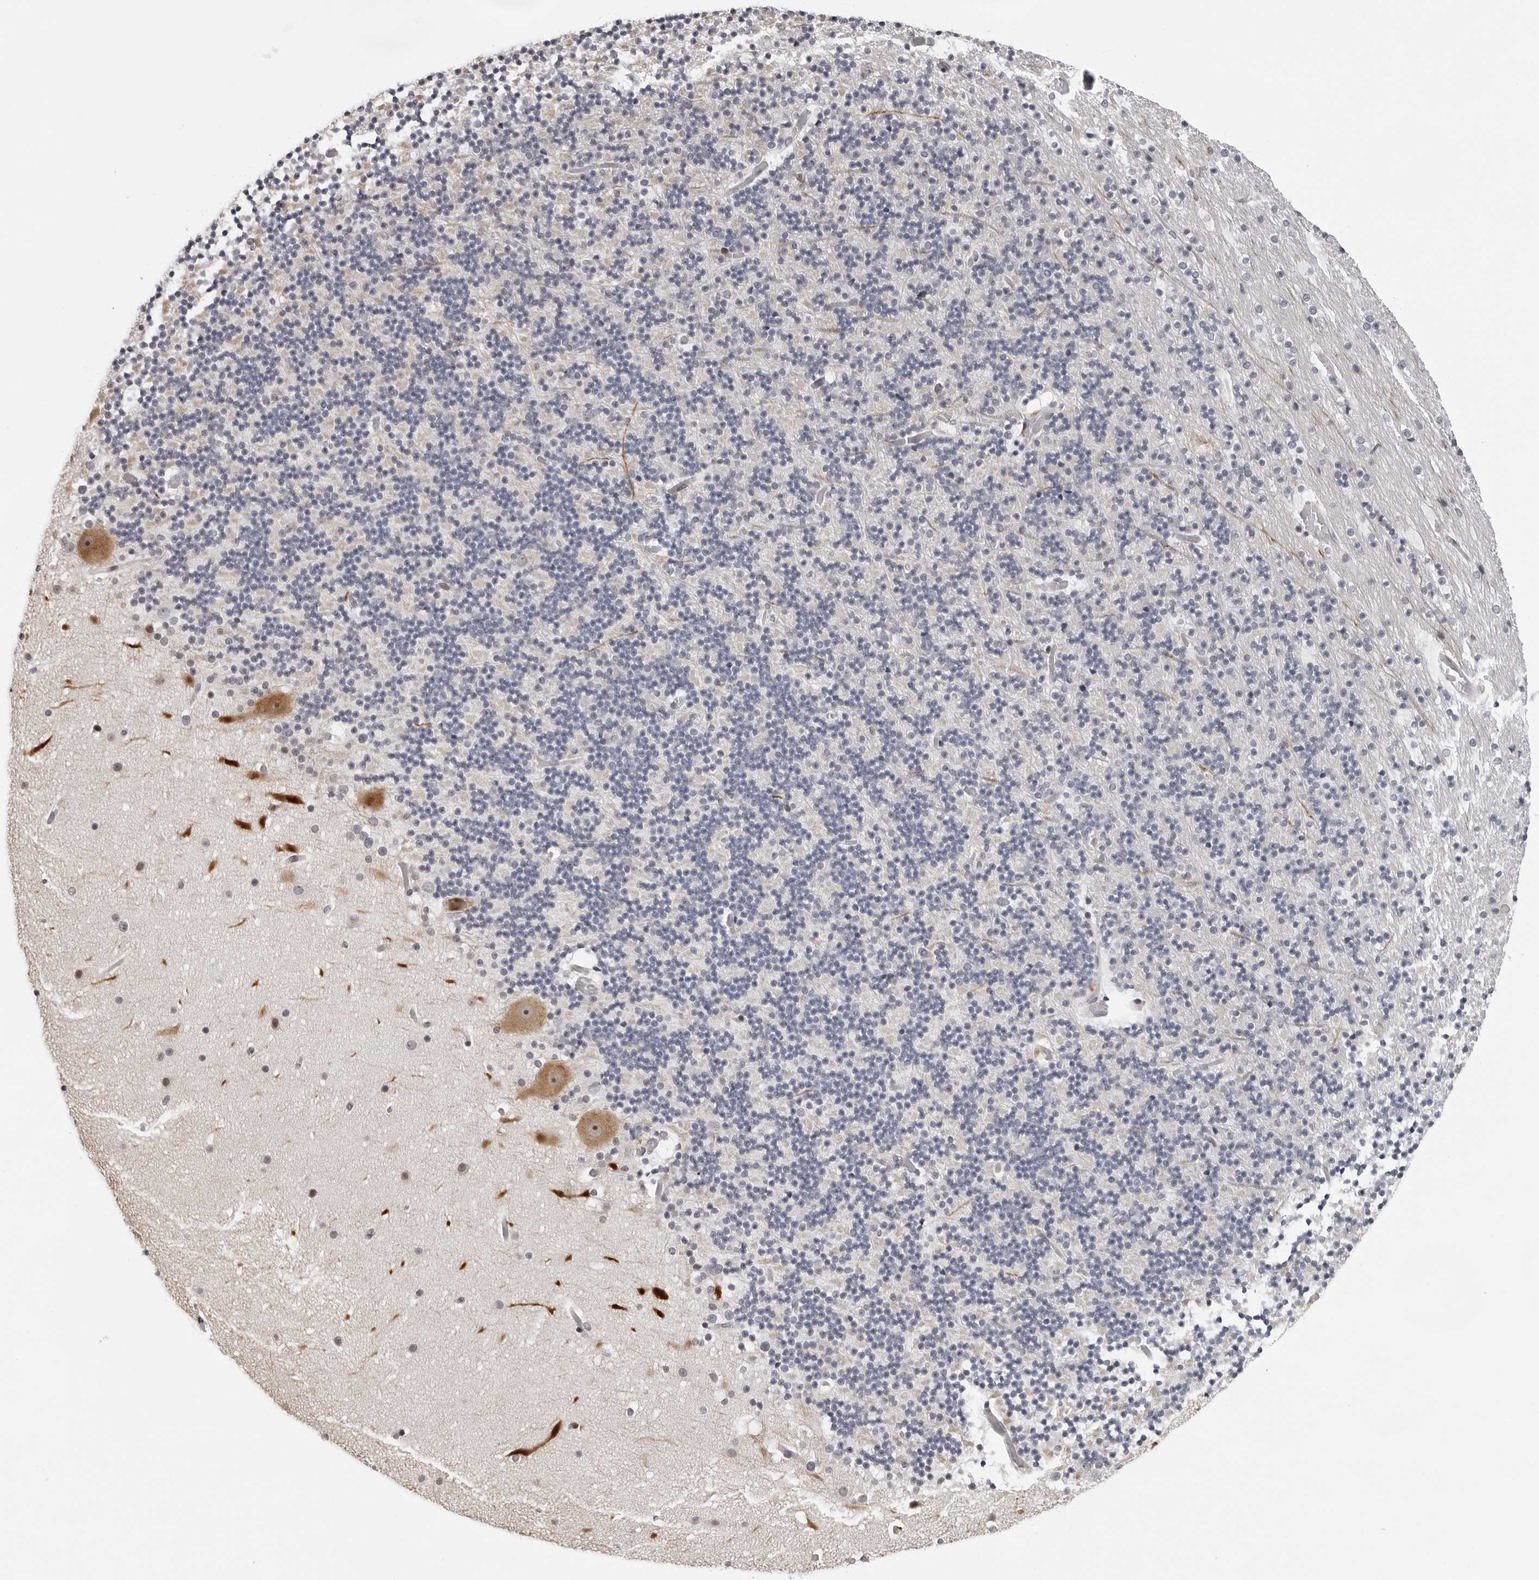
{"staining": {"intensity": "negative", "quantity": "none", "location": "none"}, "tissue": "cerebellum", "cell_type": "Cells in granular layer", "image_type": "normal", "snomed": [{"axis": "morphology", "description": "Normal tissue, NOS"}, {"axis": "topography", "description": "Cerebellum"}], "caption": "The IHC image has no significant staining in cells in granular layer of cerebellum. (DAB (3,3'-diaminobenzidine) immunohistochemistry (IHC) with hematoxylin counter stain).", "gene": "PIP4K2C", "patient": {"sex": "male", "age": 57}}